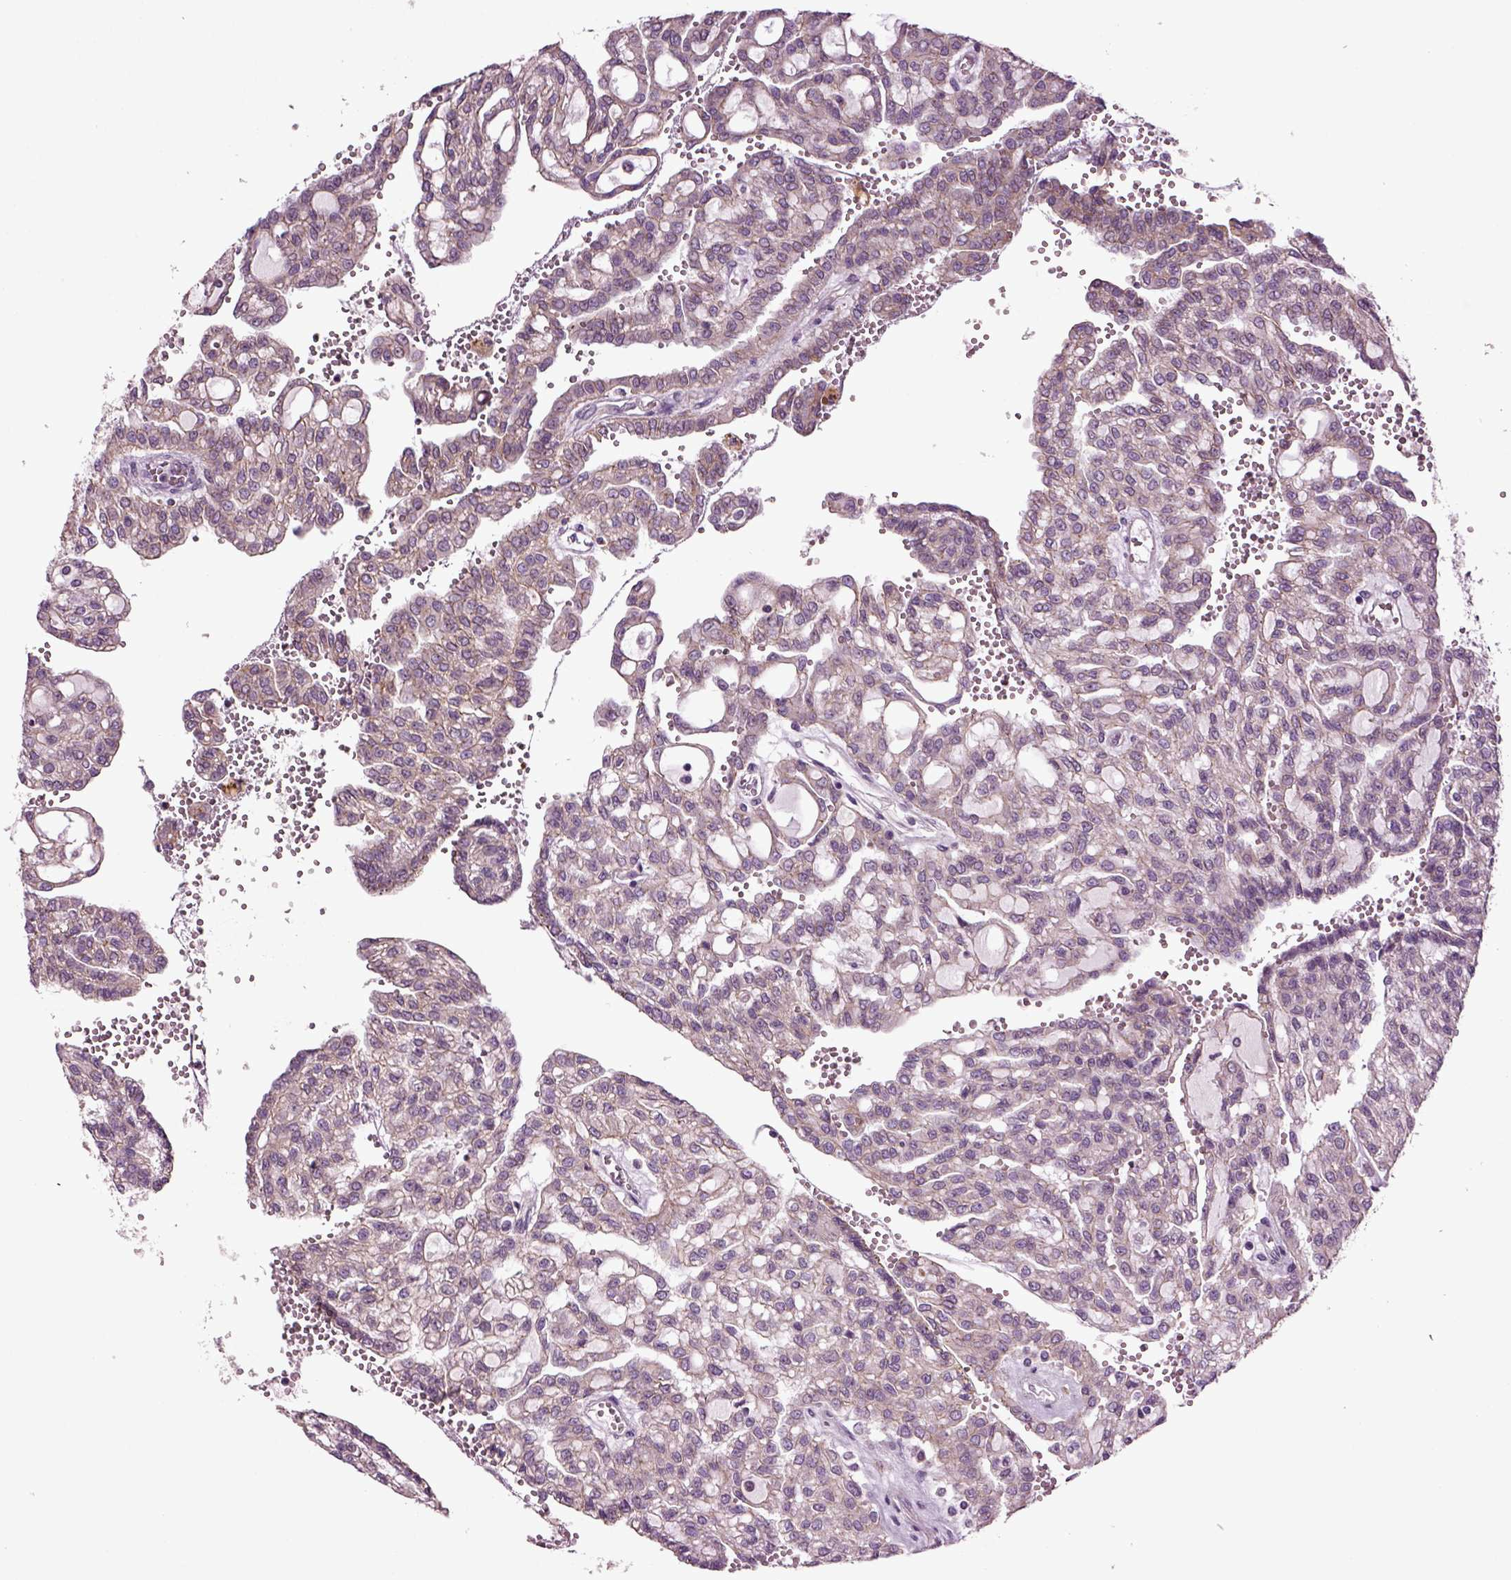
{"staining": {"intensity": "weak", "quantity": ">75%", "location": "cytoplasmic/membranous"}, "tissue": "renal cancer", "cell_type": "Tumor cells", "image_type": "cancer", "snomed": [{"axis": "morphology", "description": "Adenocarcinoma, NOS"}, {"axis": "topography", "description": "Kidney"}], "caption": "A histopathology image of human renal cancer (adenocarcinoma) stained for a protein displays weak cytoplasmic/membranous brown staining in tumor cells. (IHC, brightfield microscopy, high magnification).", "gene": "SLC17A6", "patient": {"sex": "male", "age": 63}}